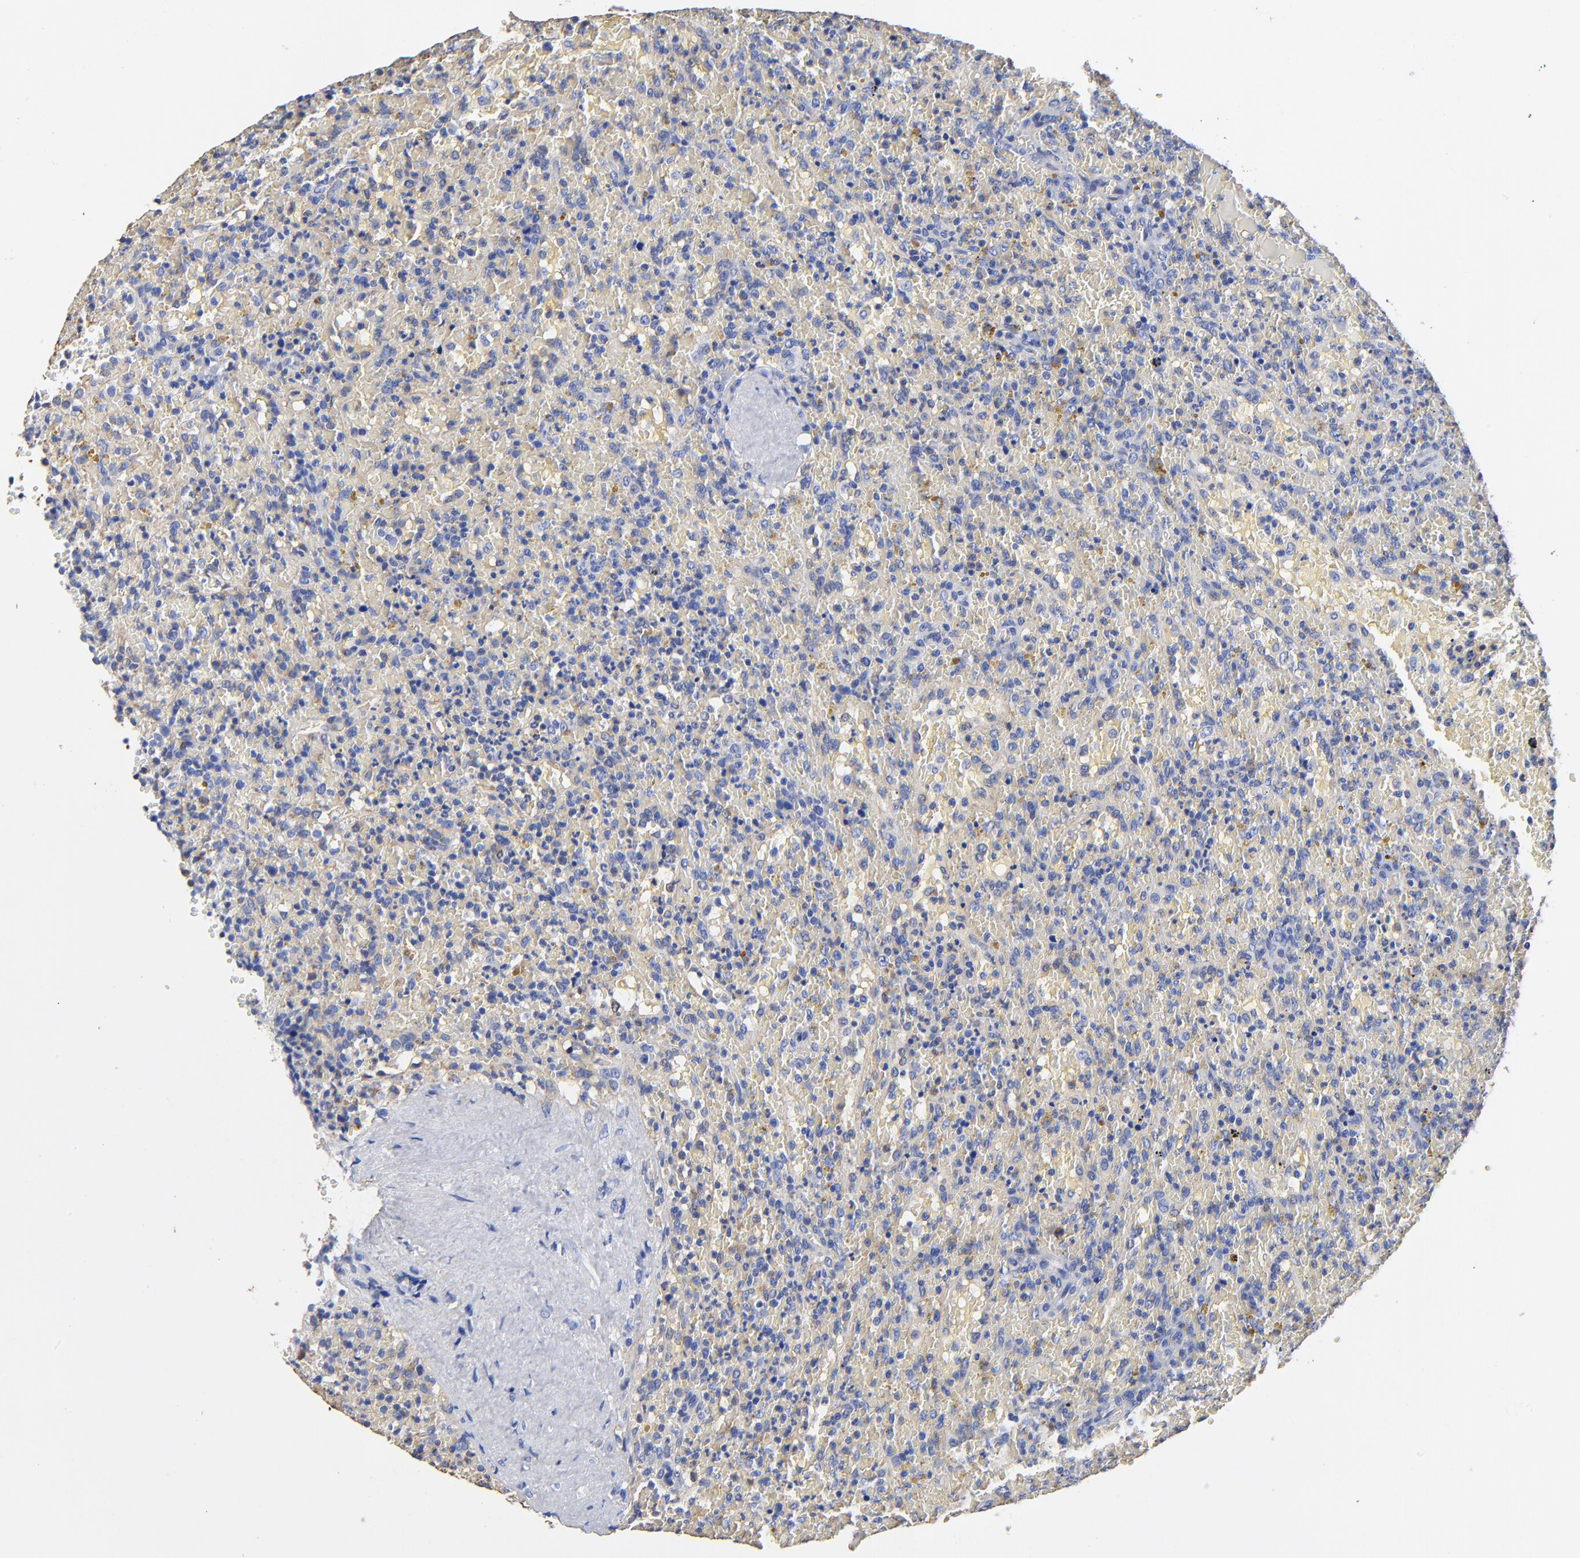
{"staining": {"intensity": "negative", "quantity": "none", "location": "none"}, "tissue": "lymphoma", "cell_type": "Tumor cells", "image_type": "cancer", "snomed": [{"axis": "morphology", "description": "Malignant lymphoma, non-Hodgkin's type, High grade"}, {"axis": "topography", "description": "Spleen"}, {"axis": "topography", "description": "Lymph node"}], "caption": "High-grade malignant lymphoma, non-Hodgkin's type stained for a protein using immunohistochemistry shows no positivity tumor cells.", "gene": "TAGLN2", "patient": {"sex": "female", "age": 70}}